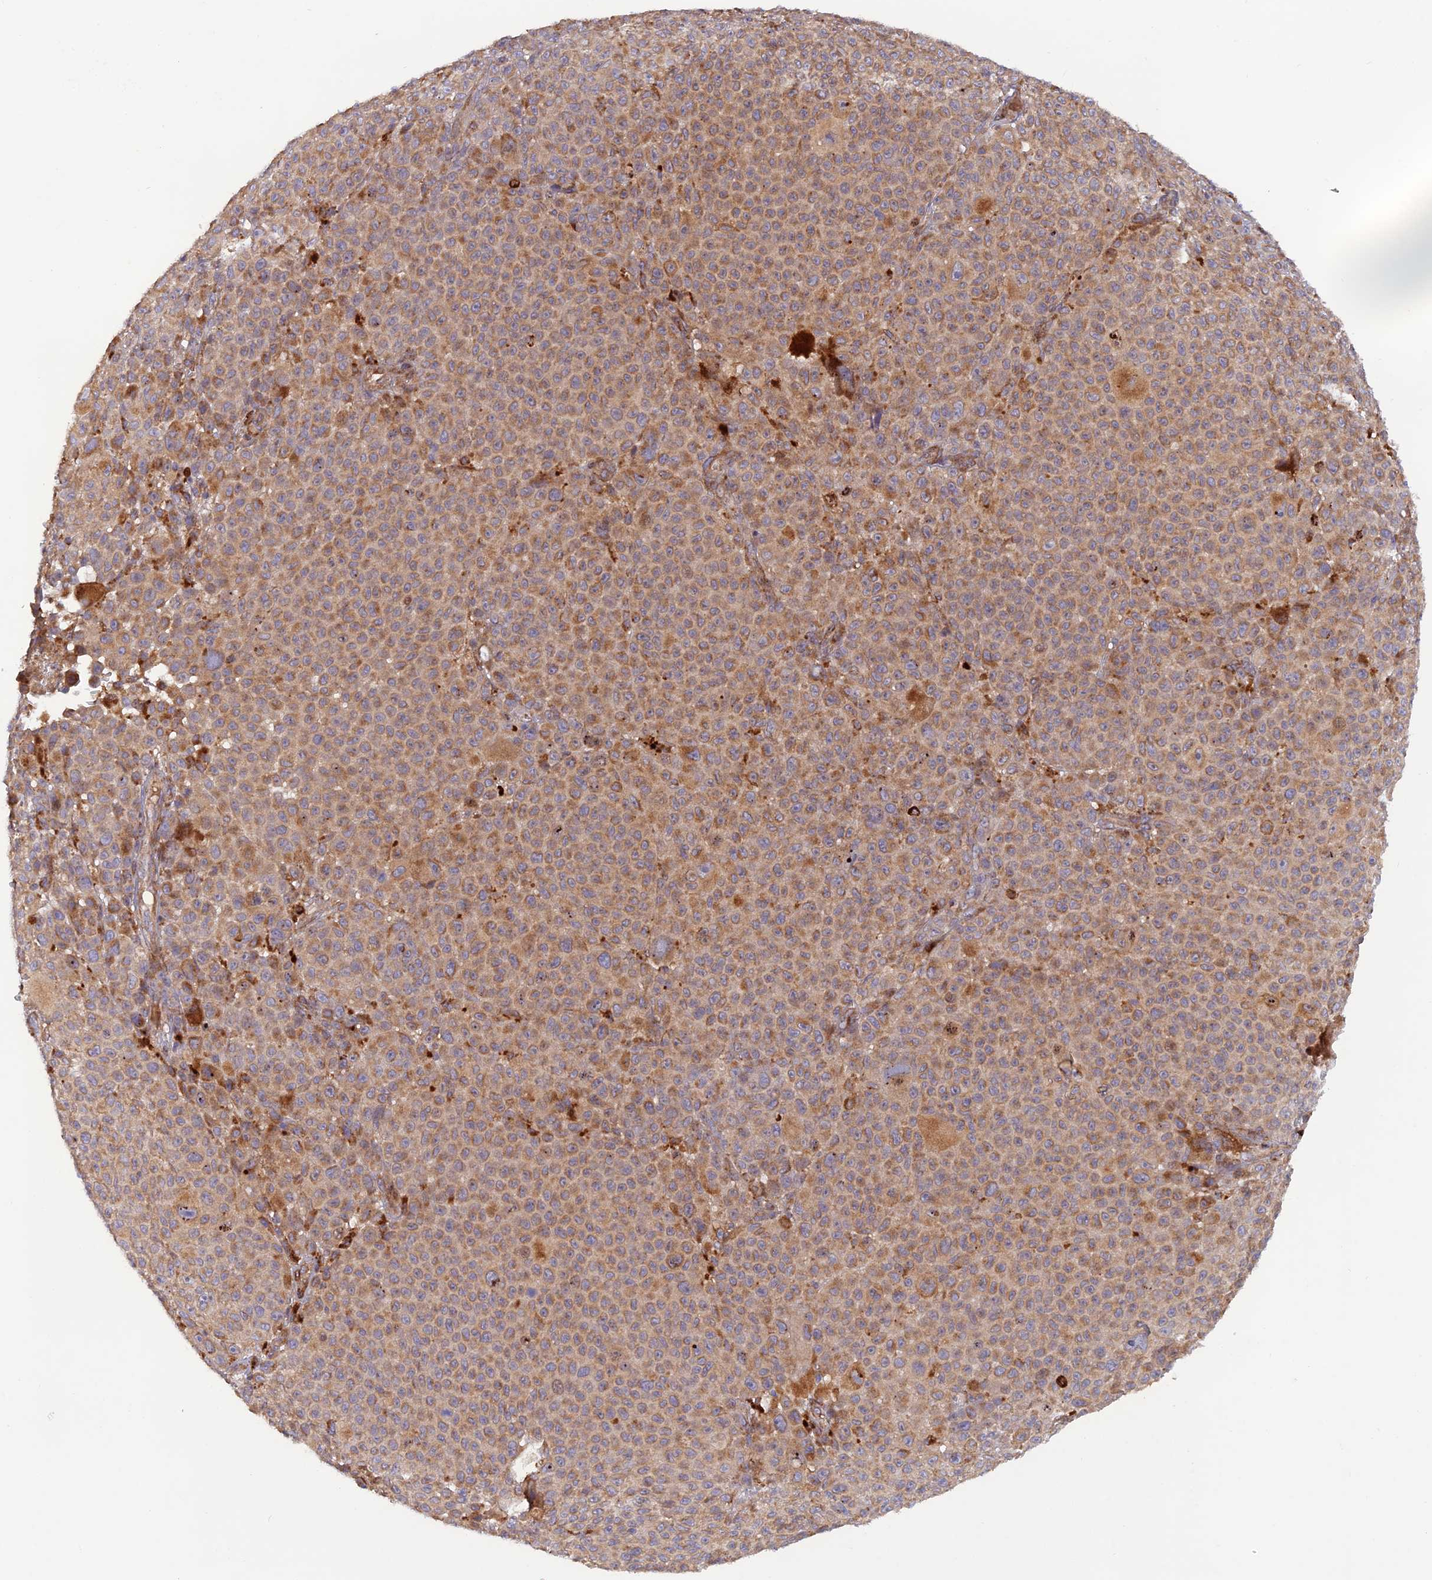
{"staining": {"intensity": "moderate", "quantity": ">75%", "location": "cytoplasmic/membranous"}, "tissue": "melanoma", "cell_type": "Tumor cells", "image_type": "cancer", "snomed": [{"axis": "morphology", "description": "Malignant melanoma, NOS"}, {"axis": "topography", "description": "Skin"}], "caption": "About >75% of tumor cells in malignant melanoma display moderate cytoplasmic/membranous protein positivity as visualized by brown immunohistochemical staining.", "gene": "GMCL1", "patient": {"sex": "female", "age": 94}}